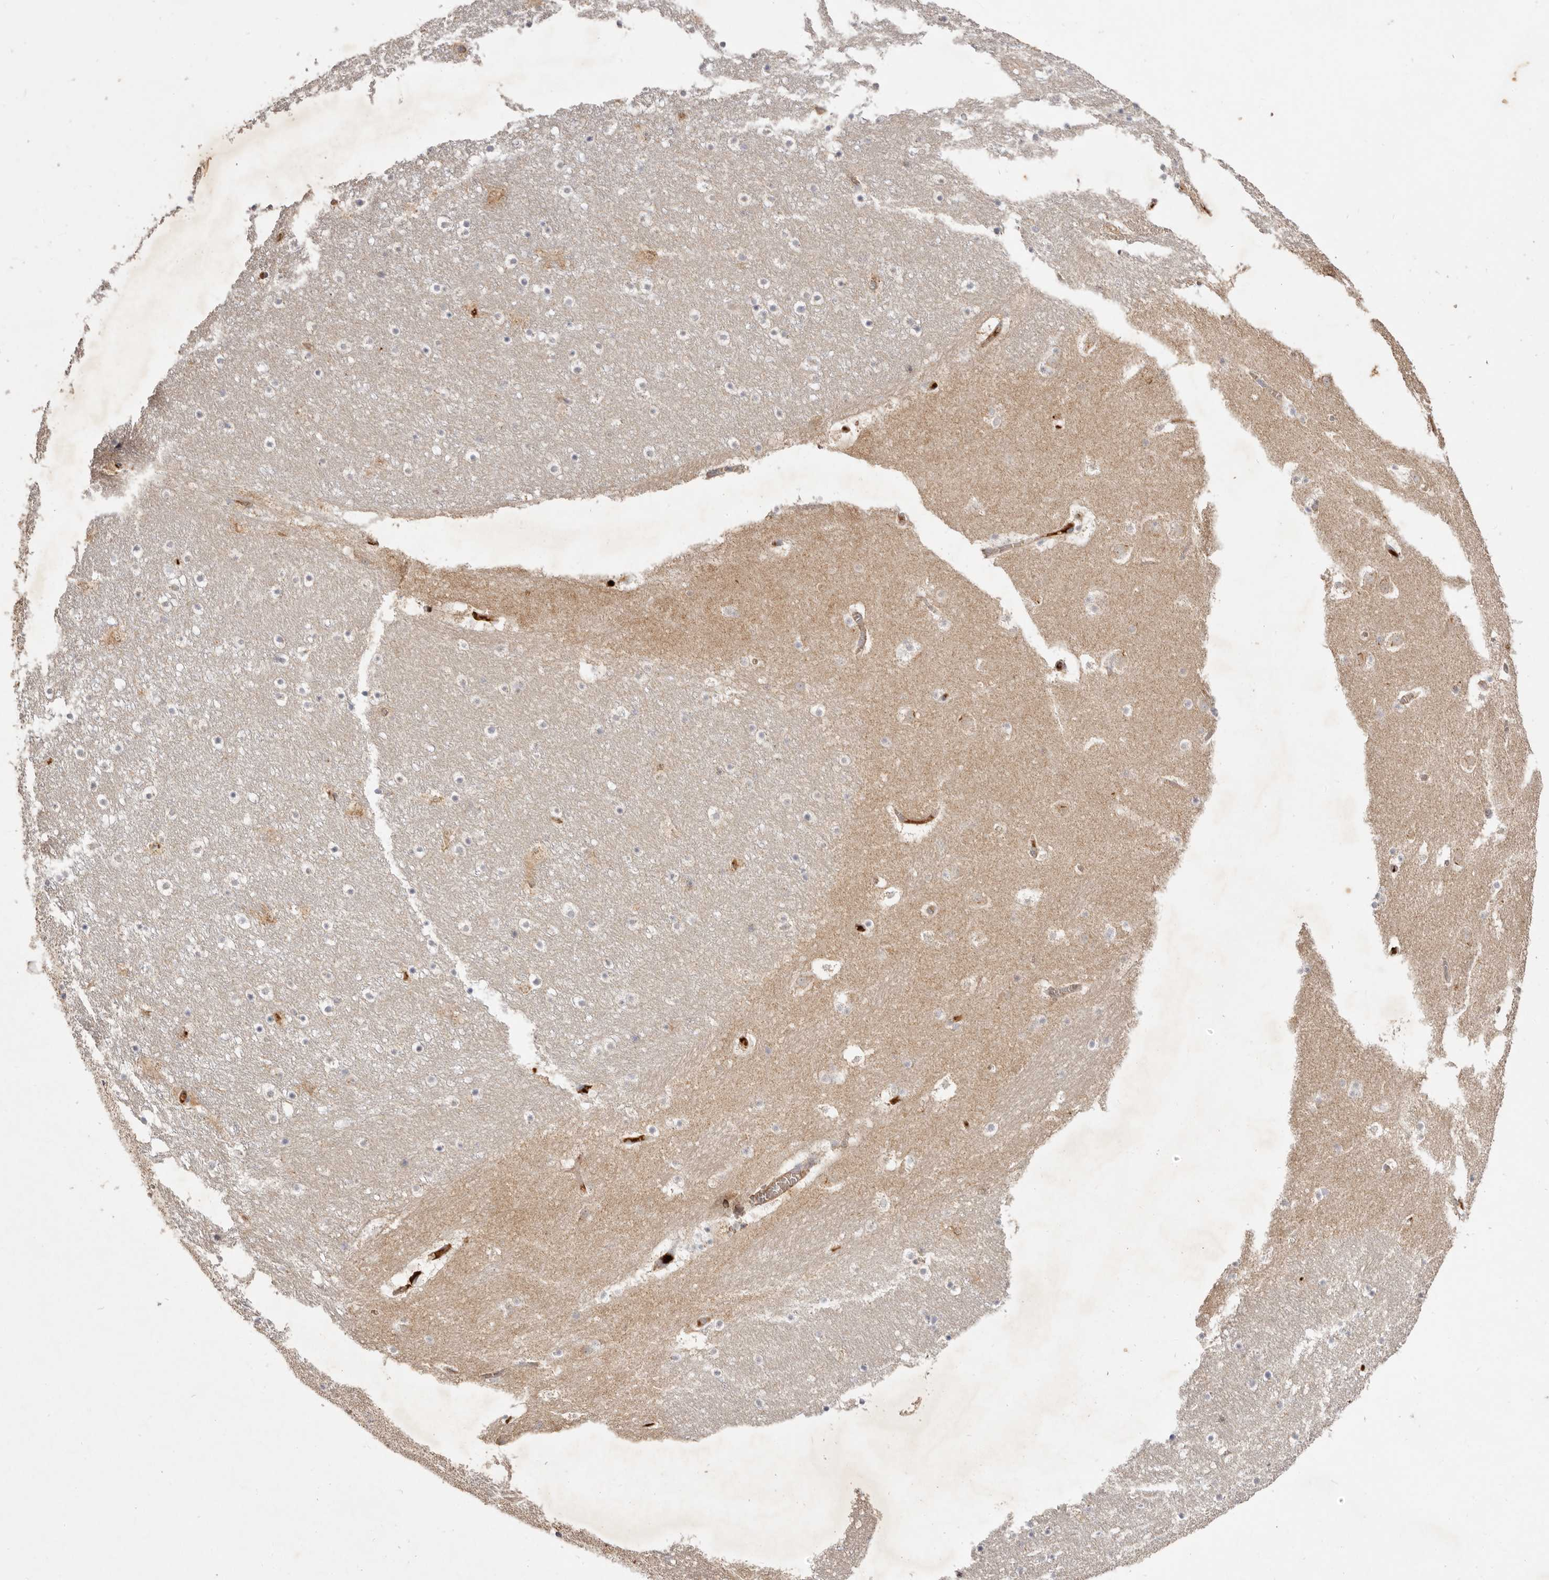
{"staining": {"intensity": "negative", "quantity": "none", "location": "none"}, "tissue": "caudate", "cell_type": "Glial cells", "image_type": "normal", "snomed": [{"axis": "morphology", "description": "Normal tissue, NOS"}, {"axis": "topography", "description": "Lateral ventricle wall"}], "caption": "The image demonstrates no staining of glial cells in unremarkable caudate.", "gene": "ADAMTS9", "patient": {"sex": "male", "age": 45}}